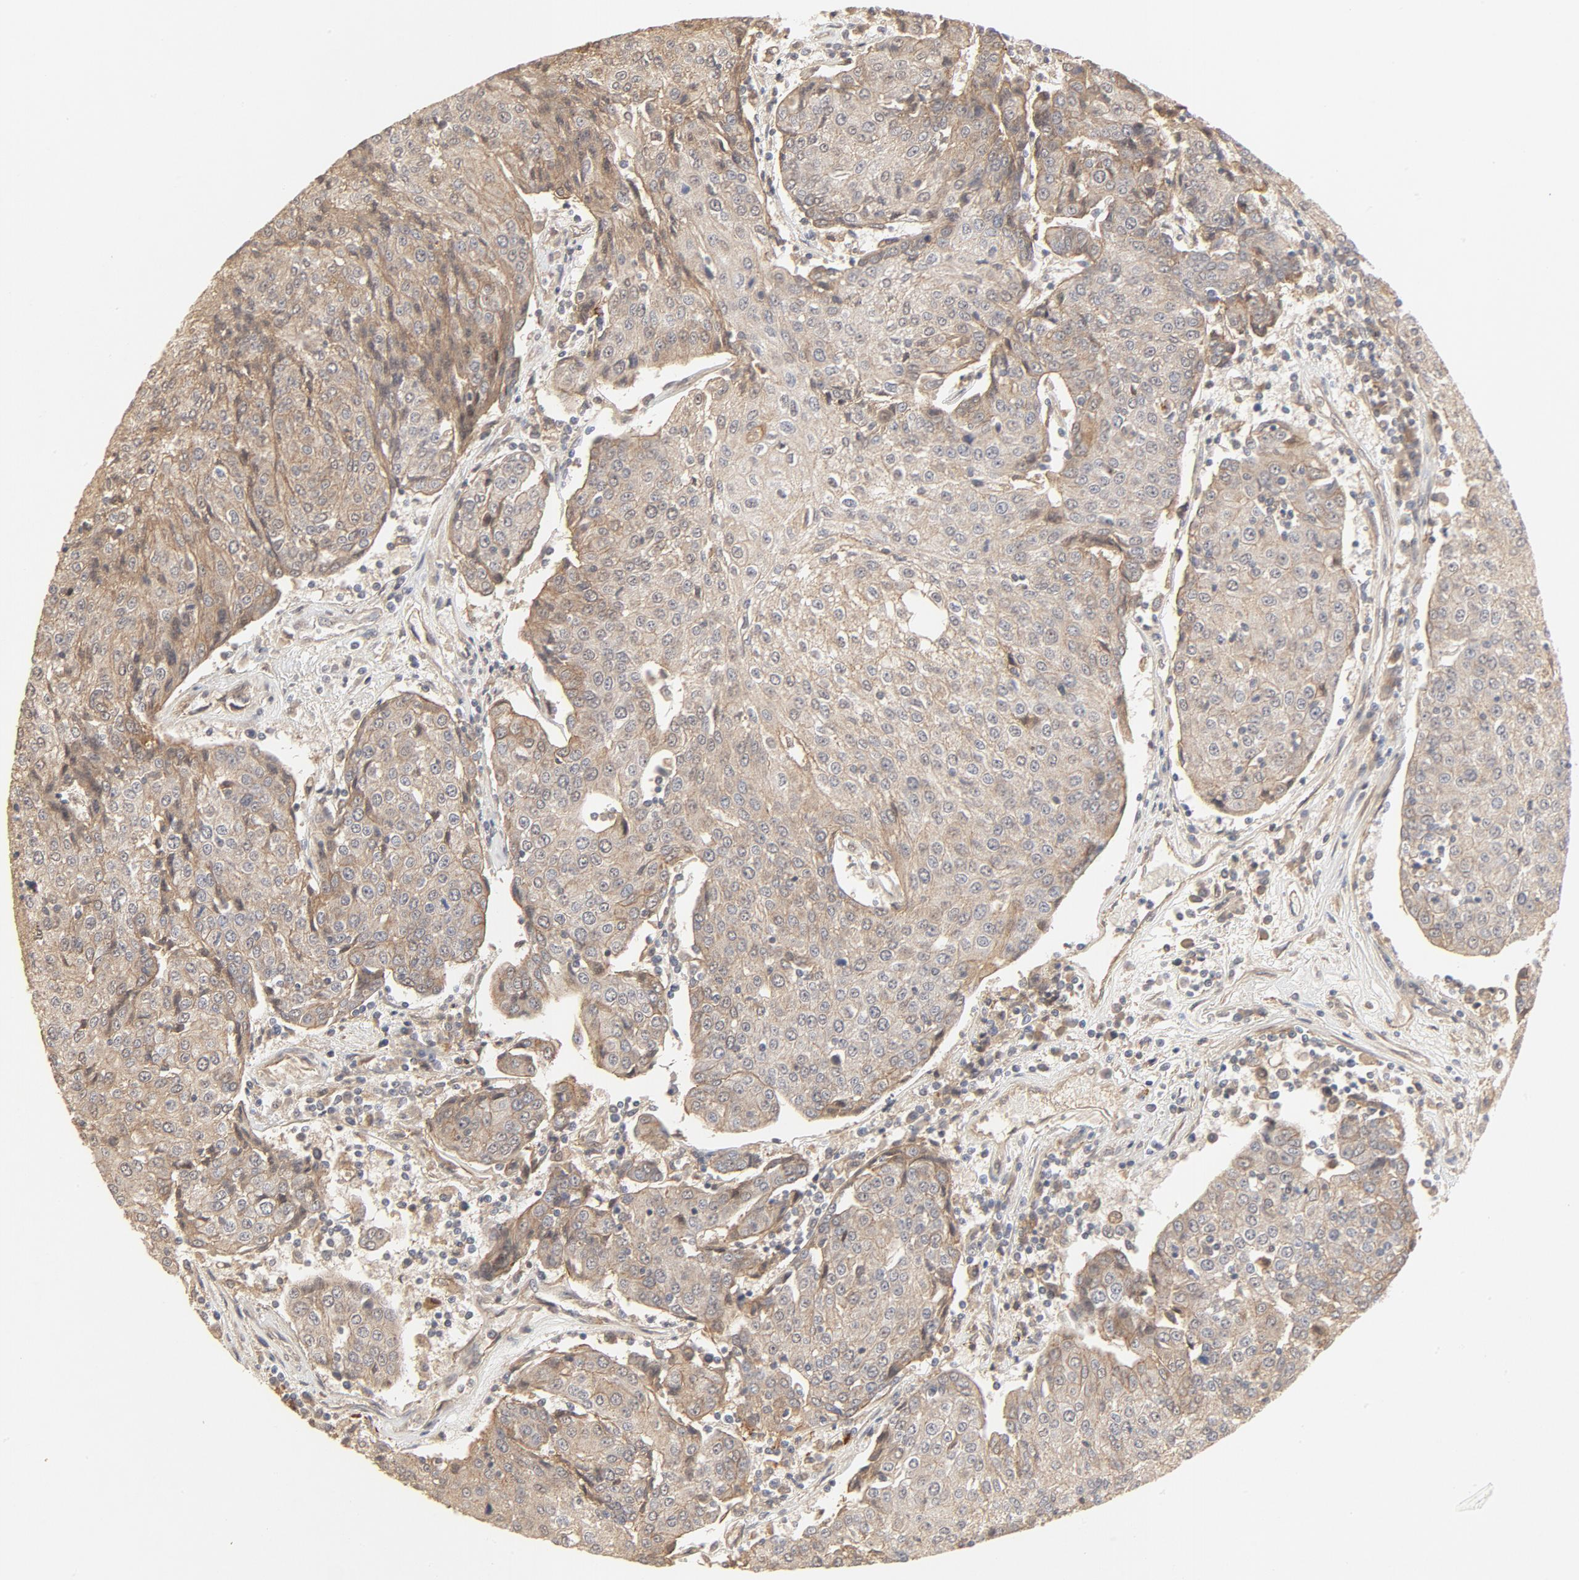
{"staining": {"intensity": "moderate", "quantity": ">75%", "location": "cytoplasmic/membranous"}, "tissue": "urothelial cancer", "cell_type": "Tumor cells", "image_type": "cancer", "snomed": [{"axis": "morphology", "description": "Urothelial carcinoma, High grade"}, {"axis": "topography", "description": "Urinary bladder"}], "caption": "This image displays IHC staining of human urothelial cancer, with medium moderate cytoplasmic/membranous staining in approximately >75% of tumor cells.", "gene": "IL3RA", "patient": {"sex": "female", "age": 85}}